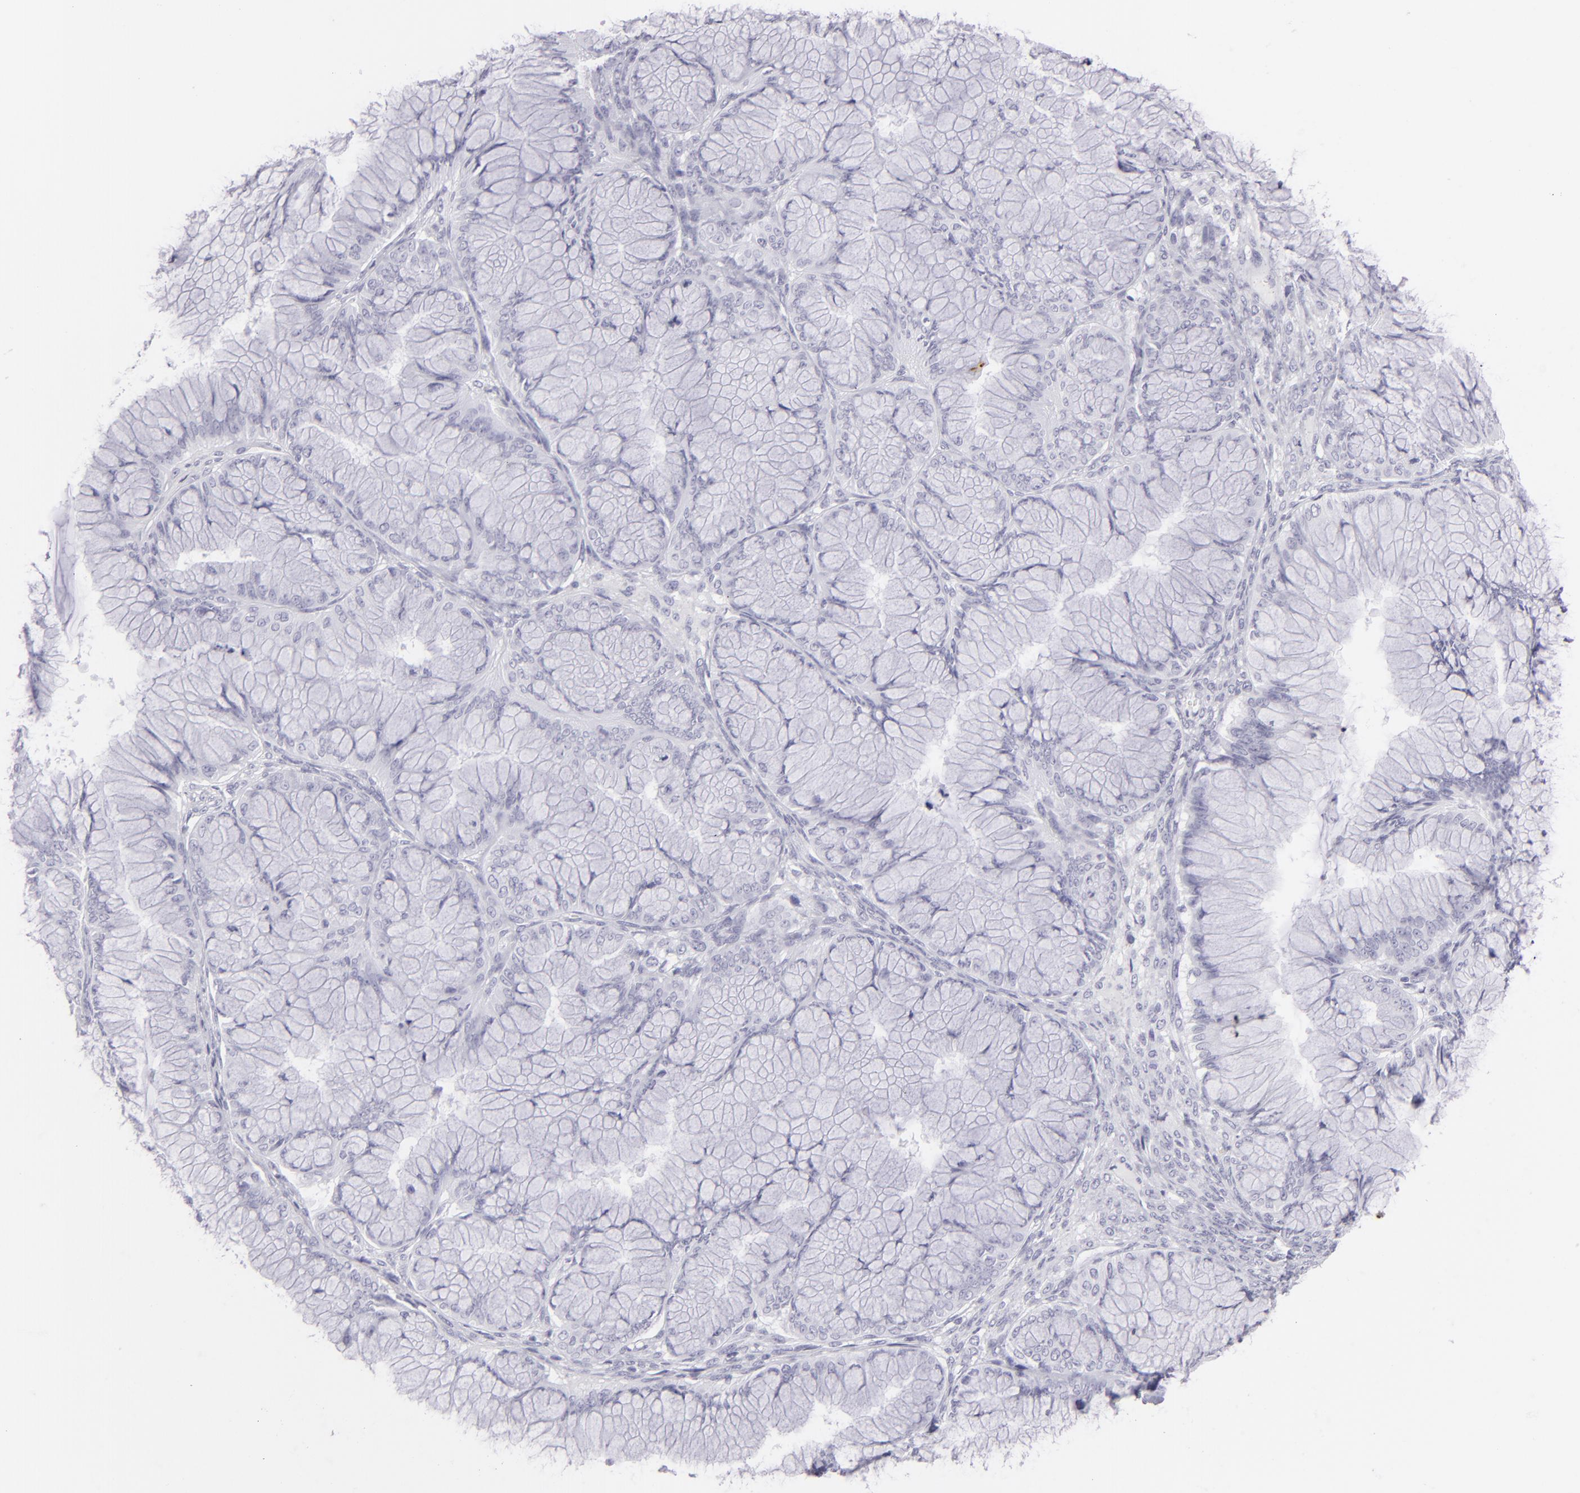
{"staining": {"intensity": "negative", "quantity": "none", "location": "none"}, "tissue": "ovarian cancer", "cell_type": "Tumor cells", "image_type": "cancer", "snomed": [{"axis": "morphology", "description": "Cystadenocarcinoma, mucinous, NOS"}, {"axis": "topography", "description": "Ovary"}], "caption": "IHC micrograph of ovarian cancer (mucinous cystadenocarcinoma) stained for a protein (brown), which exhibits no staining in tumor cells.", "gene": "FLG", "patient": {"sex": "female", "age": 63}}